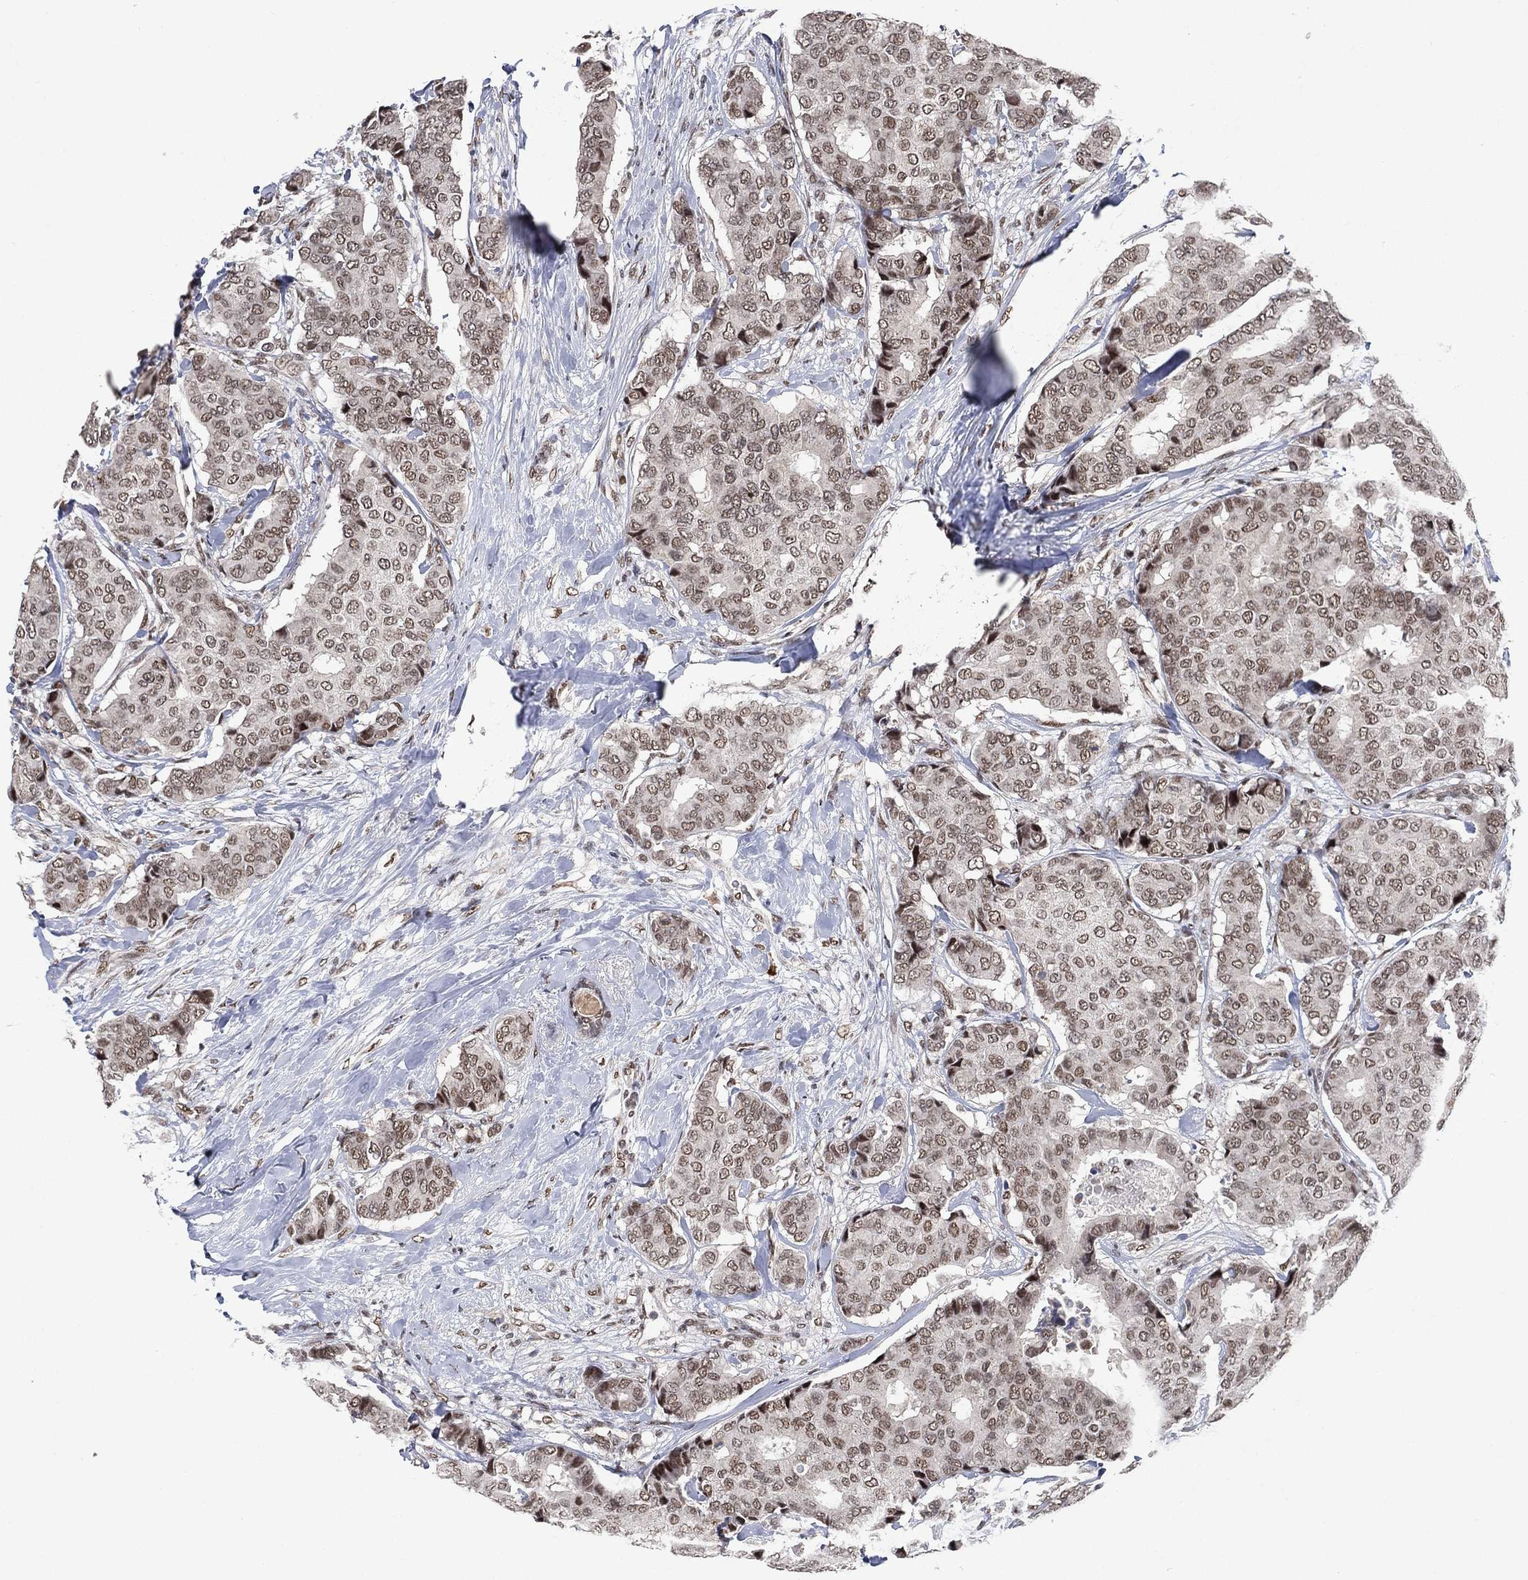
{"staining": {"intensity": "weak", "quantity": "25%-75%", "location": "nuclear"}, "tissue": "breast cancer", "cell_type": "Tumor cells", "image_type": "cancer", "snomed": [{"axis": "morphology", "description": "Duct carcinoma"}, {"axis": "topography", "description": "Breast"}], "caption": "Immunohistochemical staining of breast cancer (intraductal carcinoma) demonstrates low levels of weak nuclear positivity in approximately 25%-75% of tumor cells.", "gene": "YLPM1", "patient": {"sex": "female", "age": 75}}